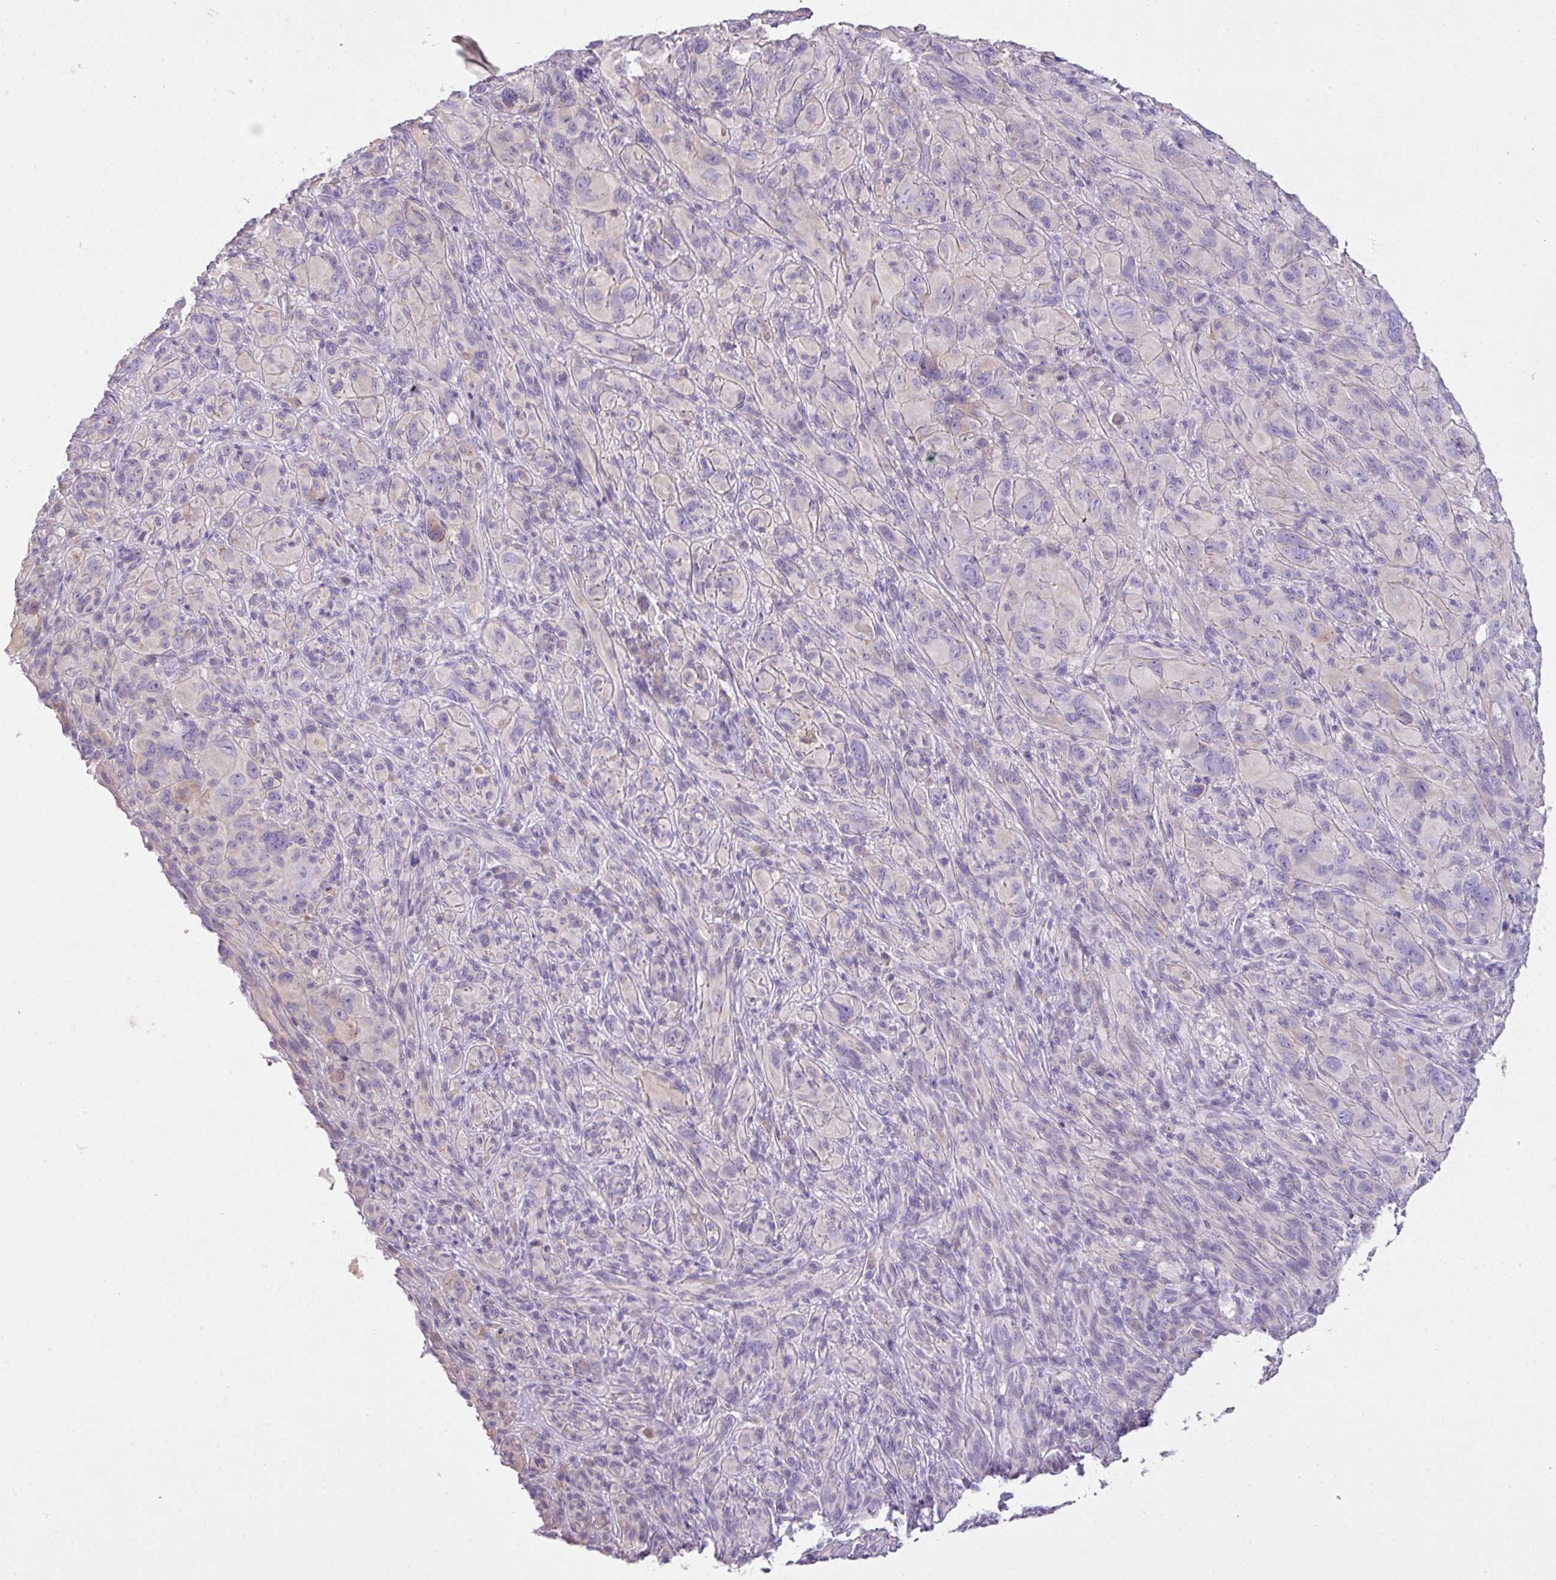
{"staining": {"intensity": "negative", "quantity": "none", "location": "none"}, "tissue": "melanoma", "cell_type": "Tumor cells", "image_type": "cancer", "snomed": [{"axis": "morphology", "description": "Malignant melanoma, NOS"}, {"axis": "topography", "description": "Skin of head"}], "caption": "Melanoma was stained to show a protein in brown. There is no significant expression in tumor cells. (Stains: DAB (3,3'-diaminobenzidine) immunohistochemistry (IHC) with hematoxylin counter stain, Microscopy: brightfield microscopy at high magnification).", "gene": "OR6C6", "patient": {"sex": "male", "age": 96}}